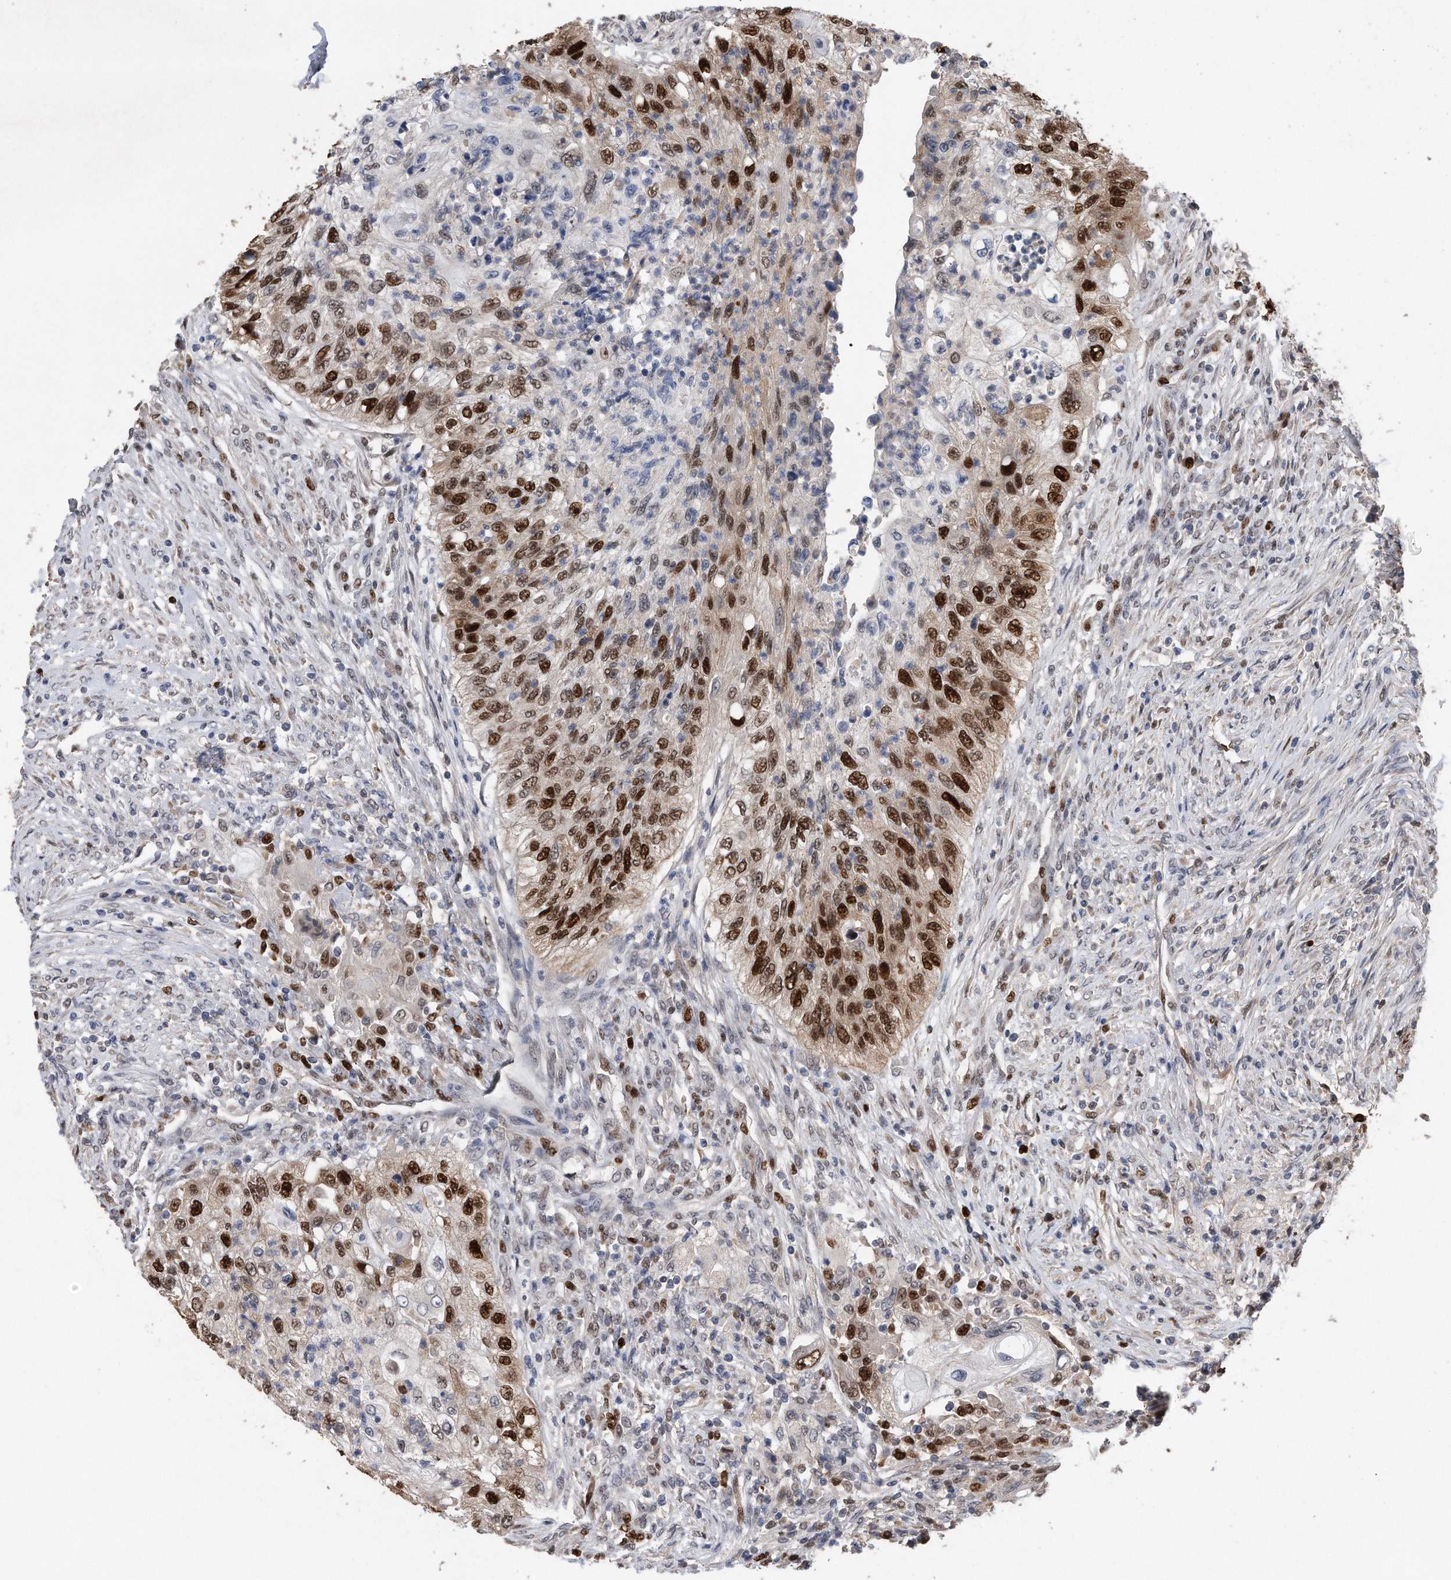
{"staining": {"intensity": "strong", "quantity": ">75%", "location": "nuclear"}, "tissue": "urothelial cancer", "cell_type": "Tumor cells", "image_type": "cancer", "snomed": [{"axis": "morphology", "description": "Urothelial carcinoma, High grade"}, {"axis": "topography", "description": "Urinary bladder"}], "caption": "The immunohistochemical stain shows strong nuclear staining in tumor cells of urothelial cancer tissue.", "gene": "PCNA", "patient": {"sex": "female", "age": 60}}